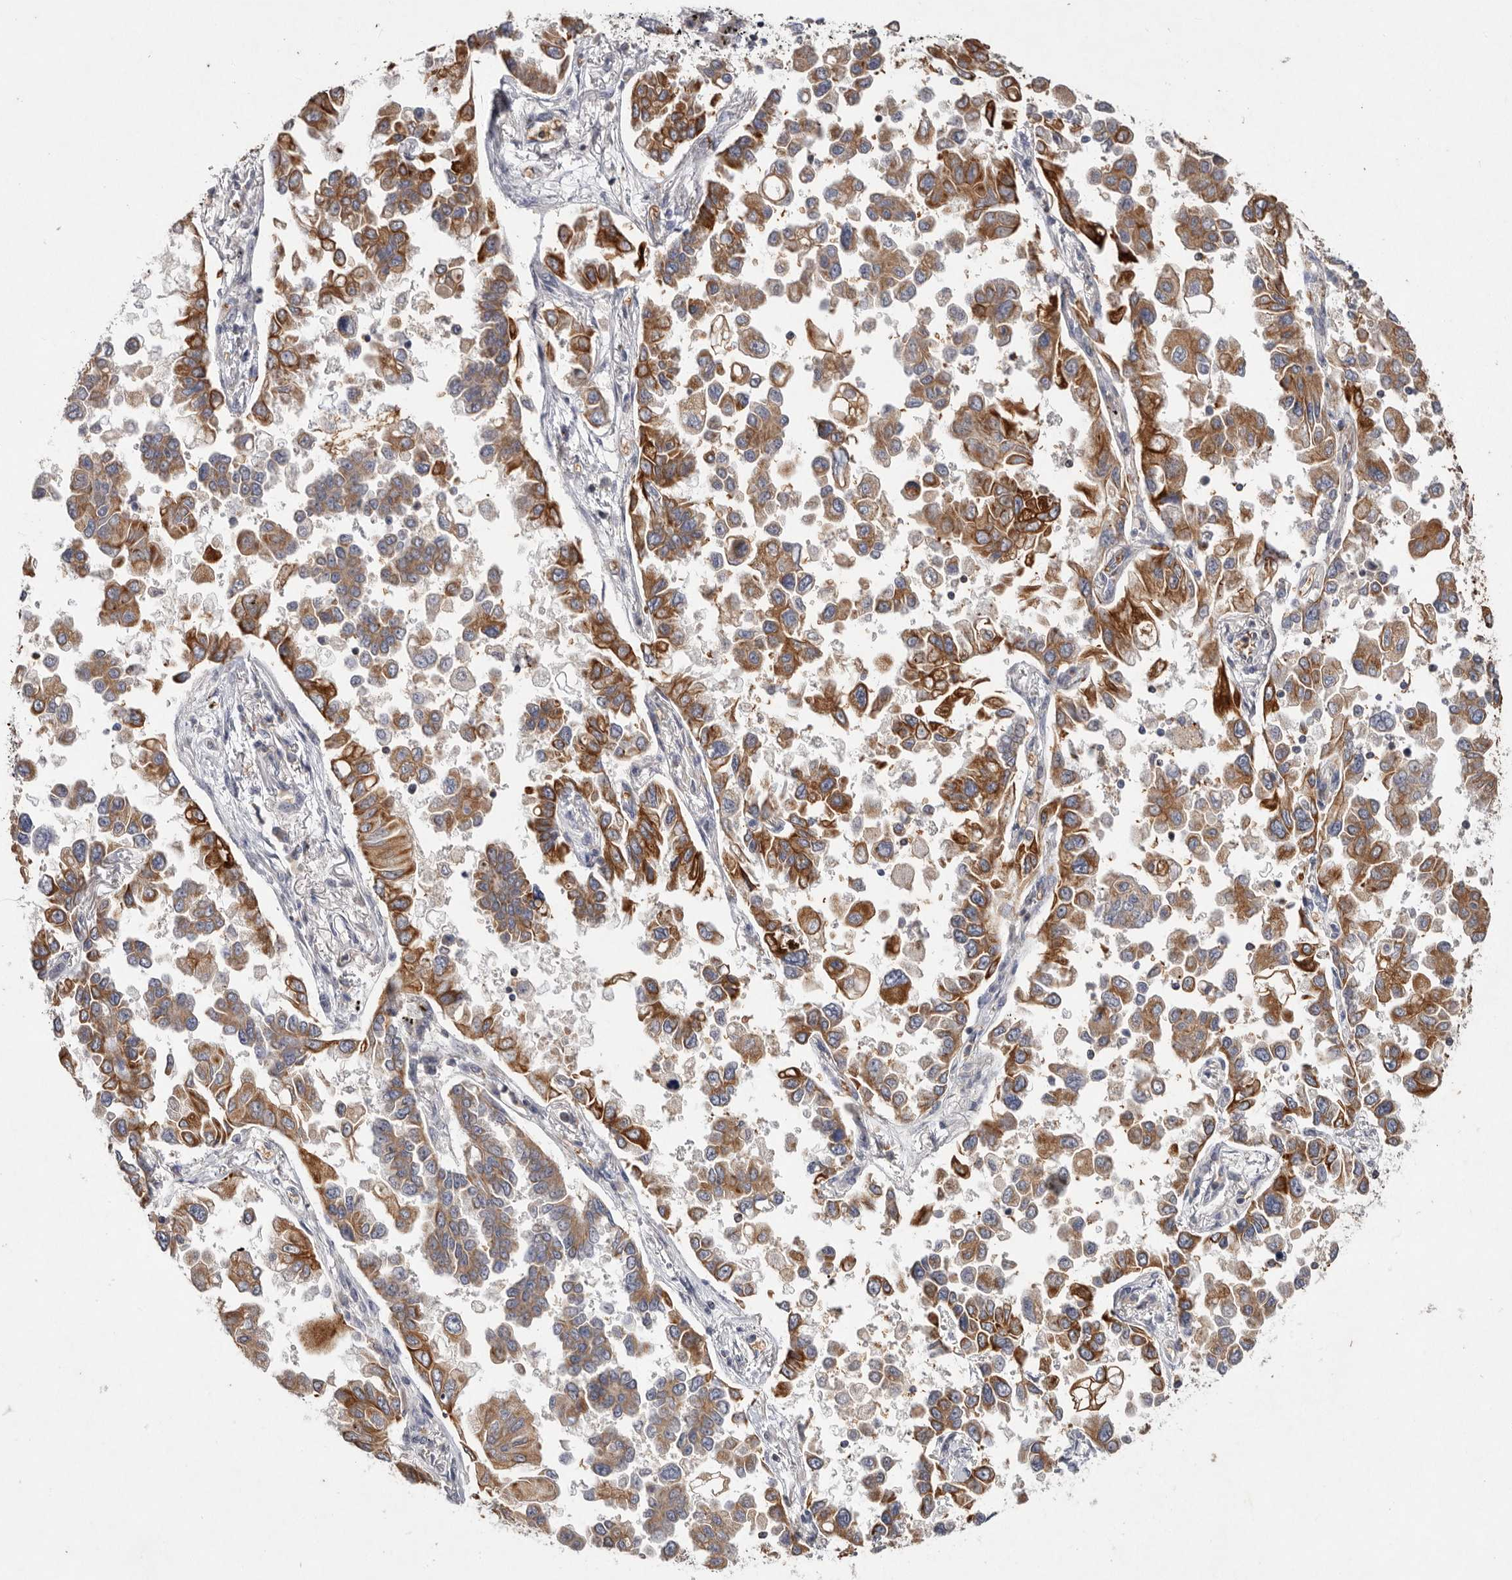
{"staining": {"intensity": "moderate", "quantity": ">75%", "location": "cytoplasmic/membranous"}, "tissue": "lung cancer", "cell_type": "Tumor cells", "image_type": "cancer", "snomed": [{"axis": "morphology", "description": "Adenocarcinoma, NOS"}, {"axis": "topography", "description": "Lung"}], "caption": "DAB (3,3'-diaminobenzidine) immunohistochemical staining of adenocarcinoma (lung) displays moderate cytoplasmic/membranous protein positivity in about >75% of tumor cells.", "gene": "TNFSF14", "patient": {"sex": "female", "age": 67}}